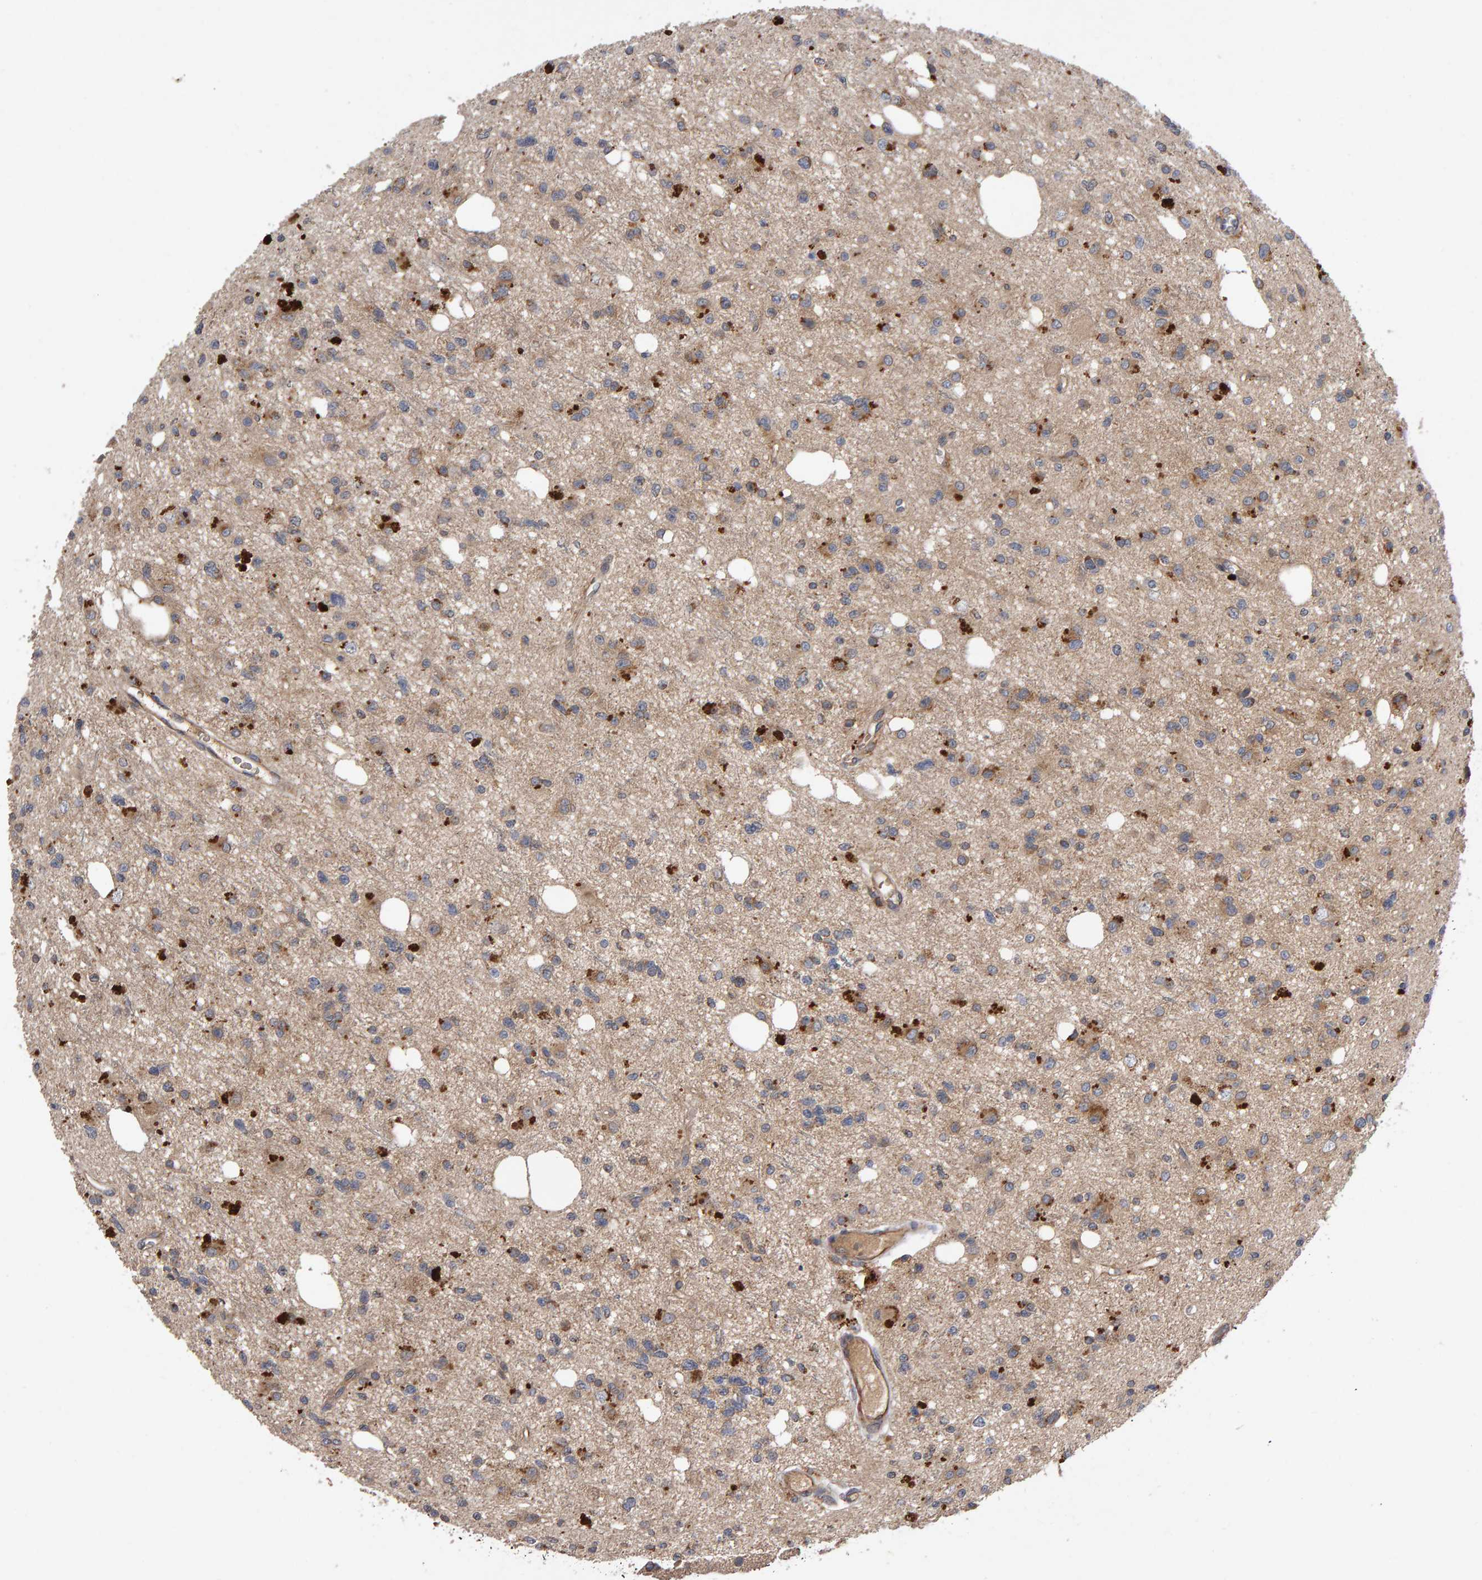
{"staining": {"intensity": "weak", "quantity": ">75%", "location": "cytoplasmic/membranous"}, "tissue": "glioma", "cell_type": "Tumor cells", "image_type": "cancer", "snomed": [{"axis": "morphology", "description": "Glioma, malignant, High grade"}, {"axis": "topography", "description": "Brain"}], "caption": "The micrograph exhibits a brown stain indicating the presence of a protein in the cytoplasmic/membranous of tumor cells in malignant high-grade glioma. The protein of interest is shown in brown color, while the nuclei are stained blue.", "gene": "PGS1", "patient": {"sex": "female", "age": 62}}